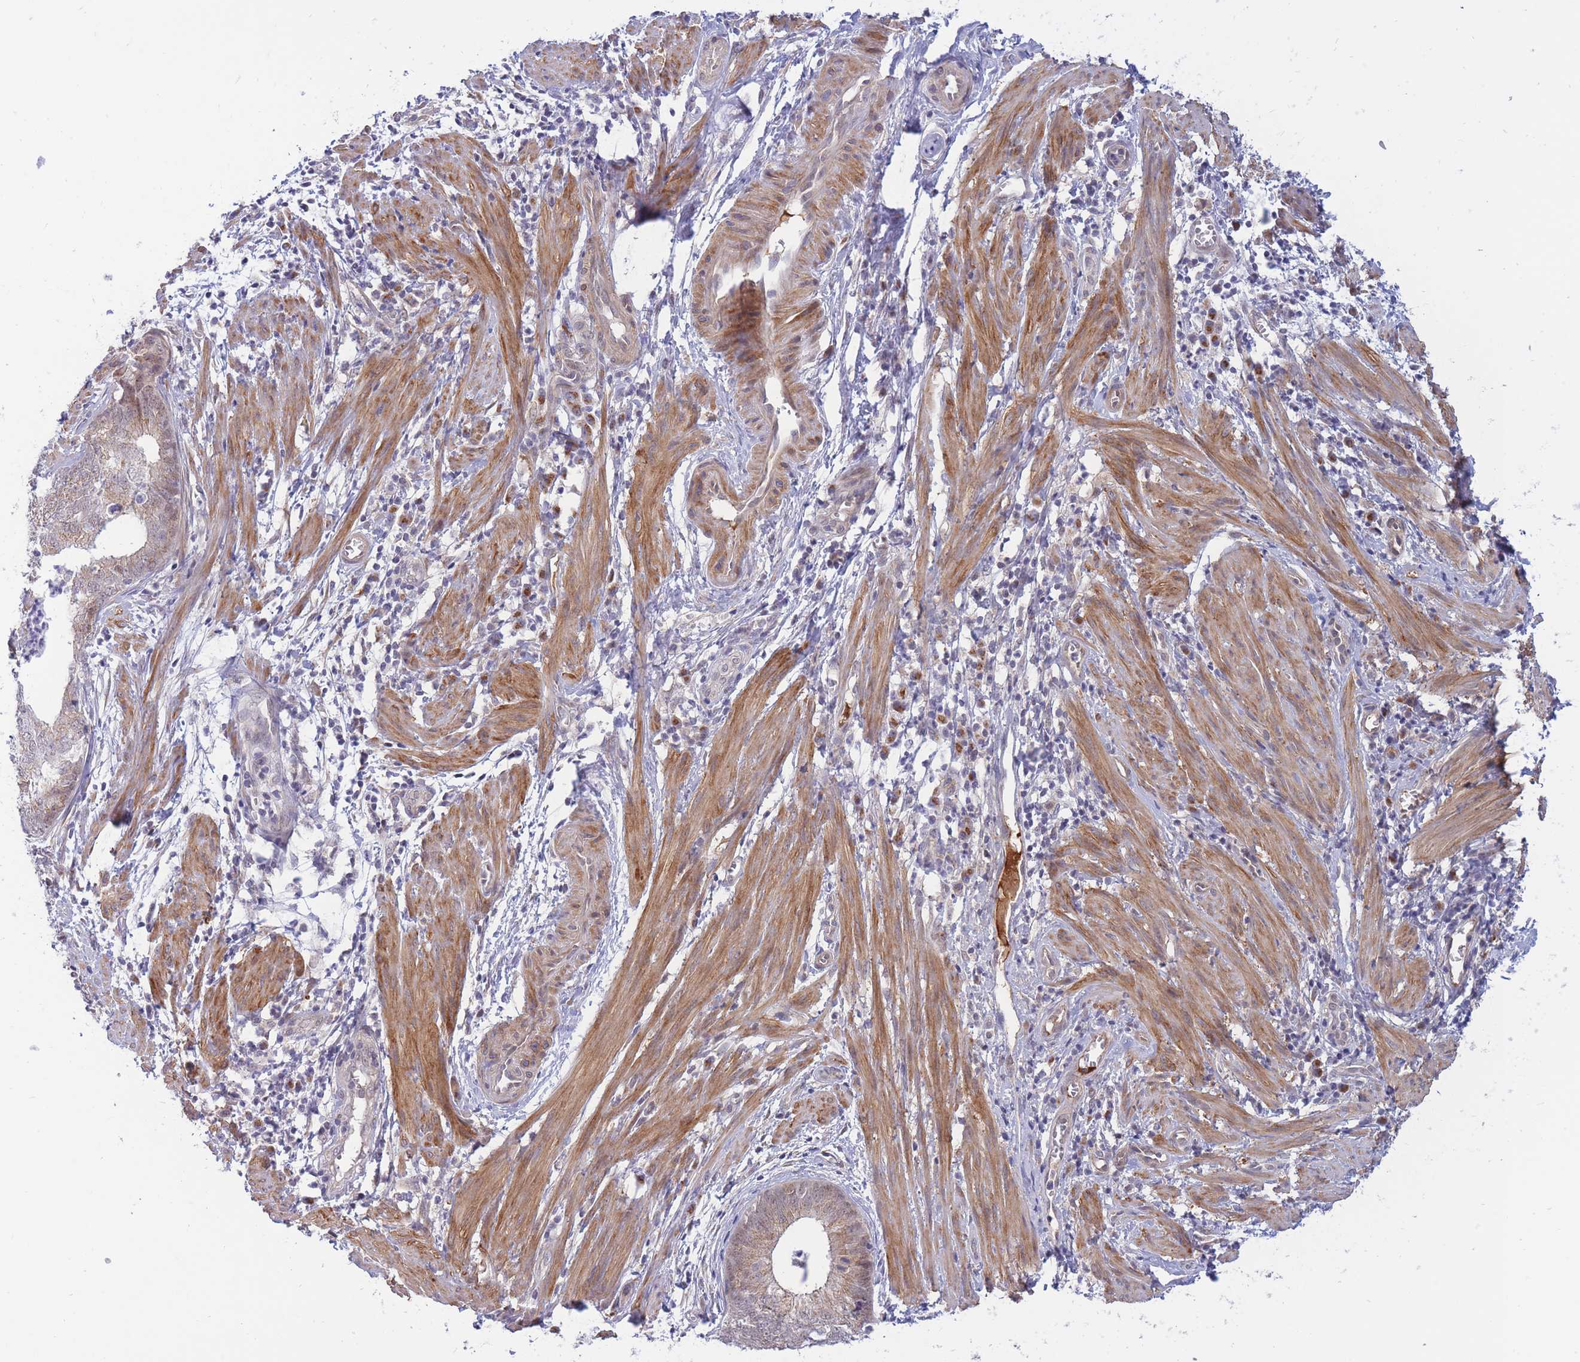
{"staining": {"intensity": "weak", "quantity": "<25%", "location": "cytoplasmic/membranous"}, "tissue": "endometrial cancer", "cell_type": "Tumor cells", "image_type": "cancer", "snomed": [{"axis": "morphology", "description": "Adenocarcinoma, NOS"}, {"axis": "topography", "description": "Endometrium"}], "caption": "A high-resolution micrograph shows IHC staining of endometrial cancer (adenocarcinoma), which shows no significant staining in tumor cells. (DAB (3,3'-diaminobenzidine) immunohistochemistry with hematoxylin counter stain).", "gene": "APOL4", "patient": {"sex": "female", "age": 68}}